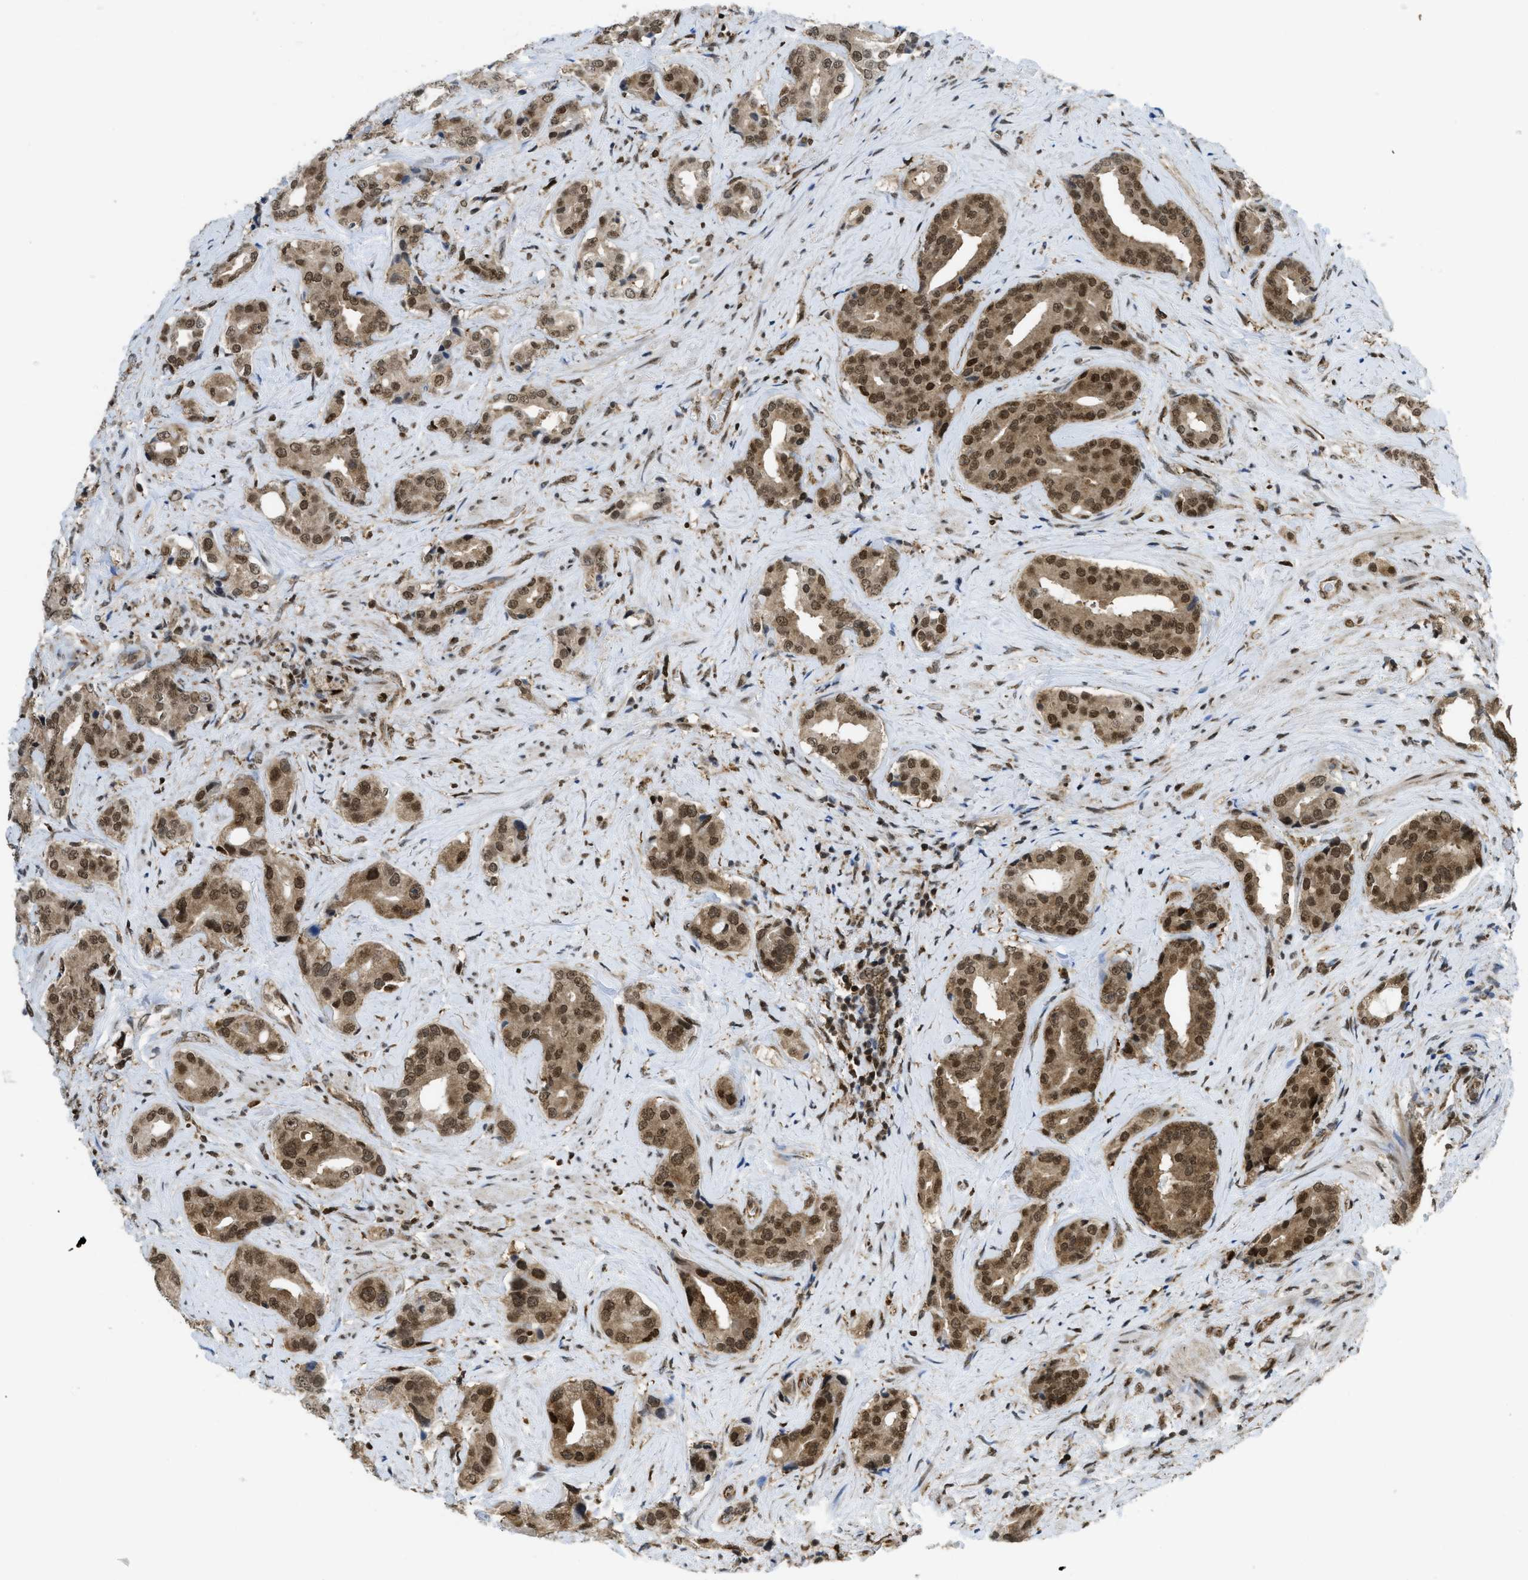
{"staining": {"intensity": "strong", "quantity": ">75%", "location": "cytoplasmic/membranous,nuclear"}, "tissue": "prostate cancer", "cell_type": "Tumor cells", "image_type": "cancer", "snomed": [{"axis": "morphology", "description": "Adenocarcinoma, Medium grade"}, {"axis": "topography", "description": "Prostate"}], "caption": "Prostate cancer stained for a protein reveals strong cytoplasmic/membranous and nuclear positivity in tumor cells.", "gene": "TNPO1", "patient": {"sex": "male", "age": 60}}